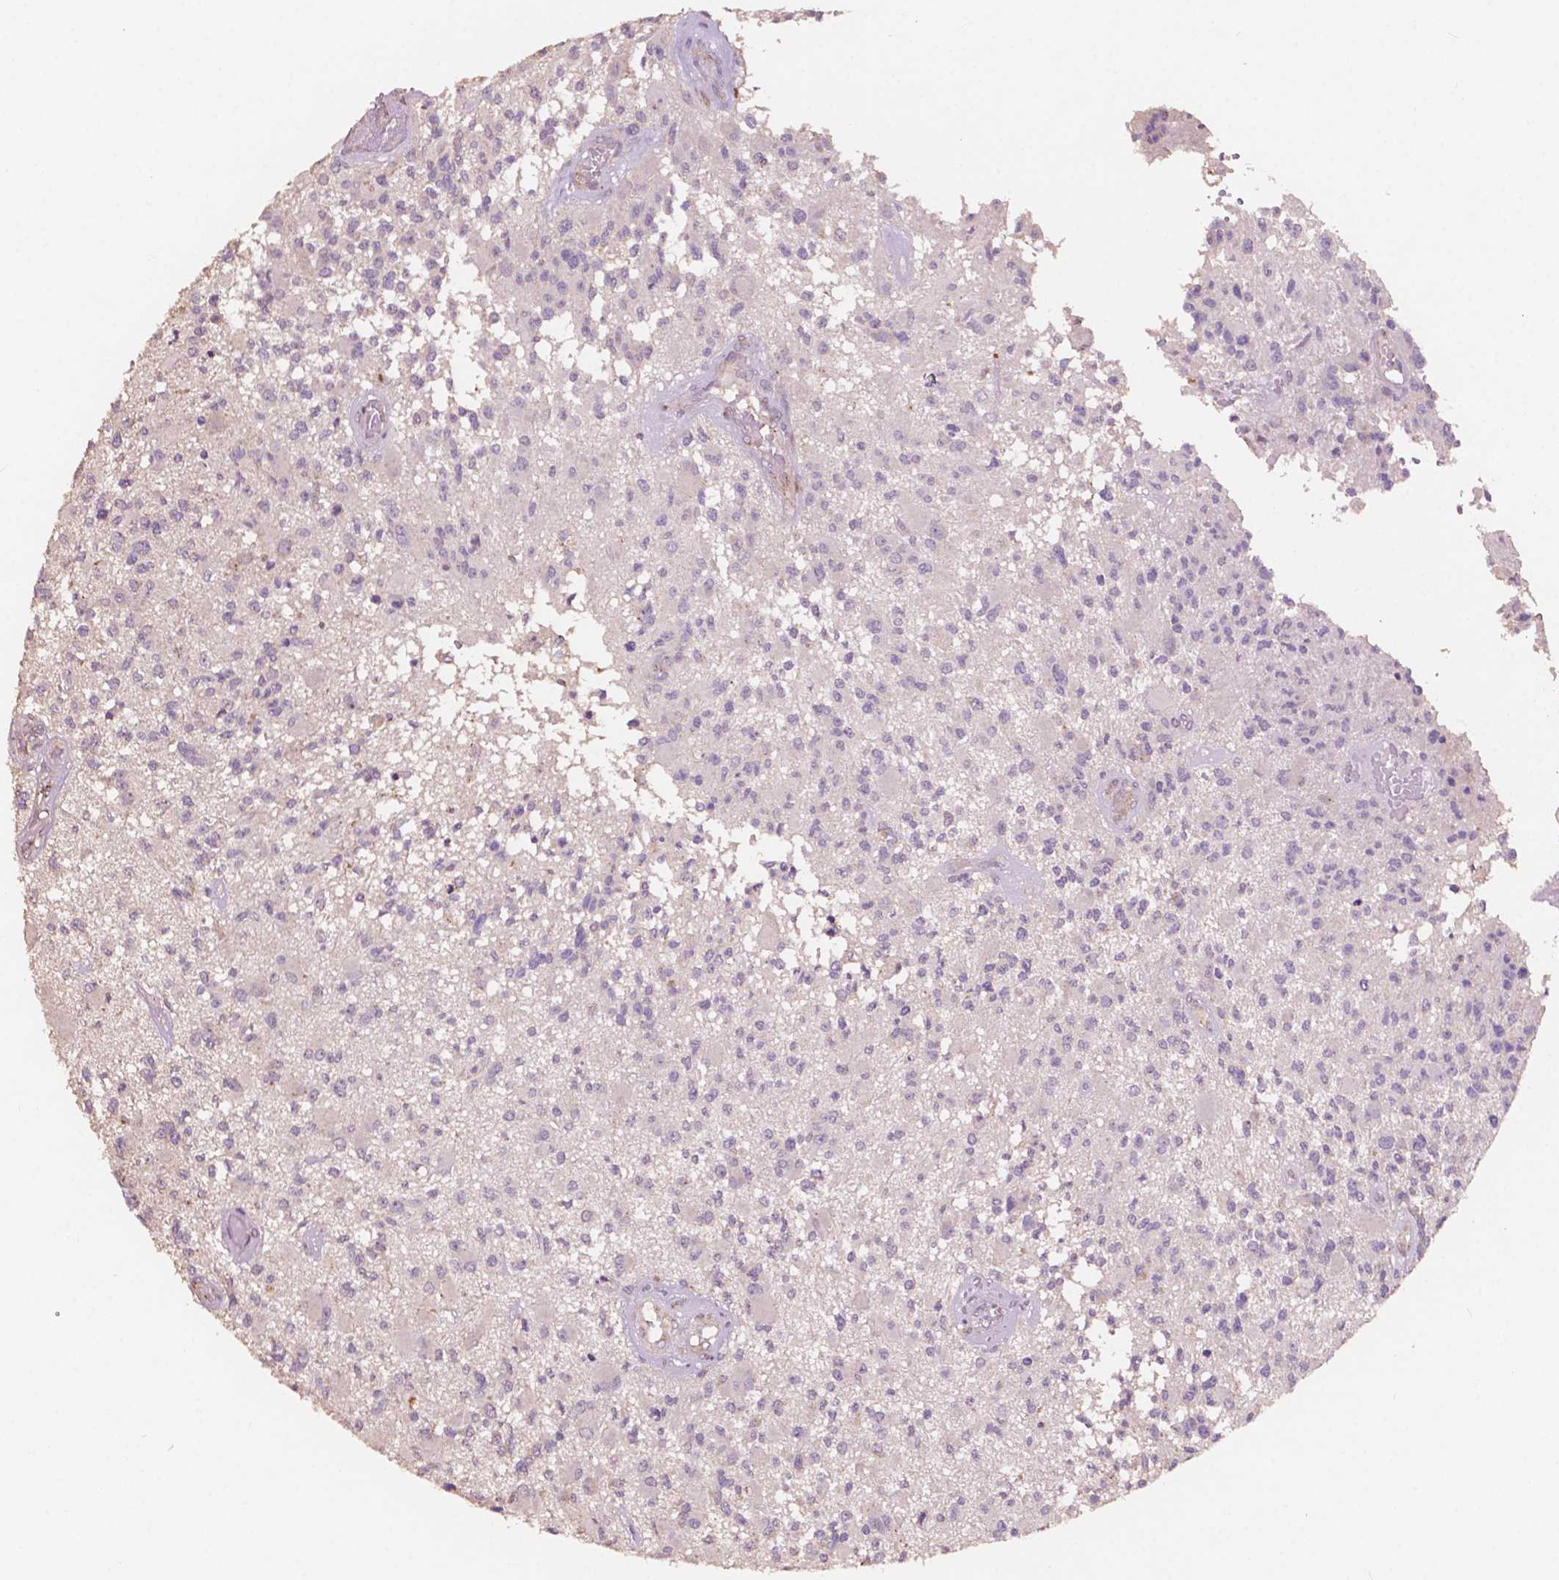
{"staining": {"intensity": "negative", "quantity": "none", "location": "none"}, "tissue": "glioma", "cell_type": "Tumor cells", "image_type": "cancer", "snomed": [{"axis": "morphology", "description": "Glioma, malignant, High grade"}, {"axis": "topography", "description": "Brain"}], "caption": "Tumor cells show no significant protein positivity in malignant glioma (high-grade).", "gene": "CHPT1", "patient": {"sex": "female", "age": 63}}